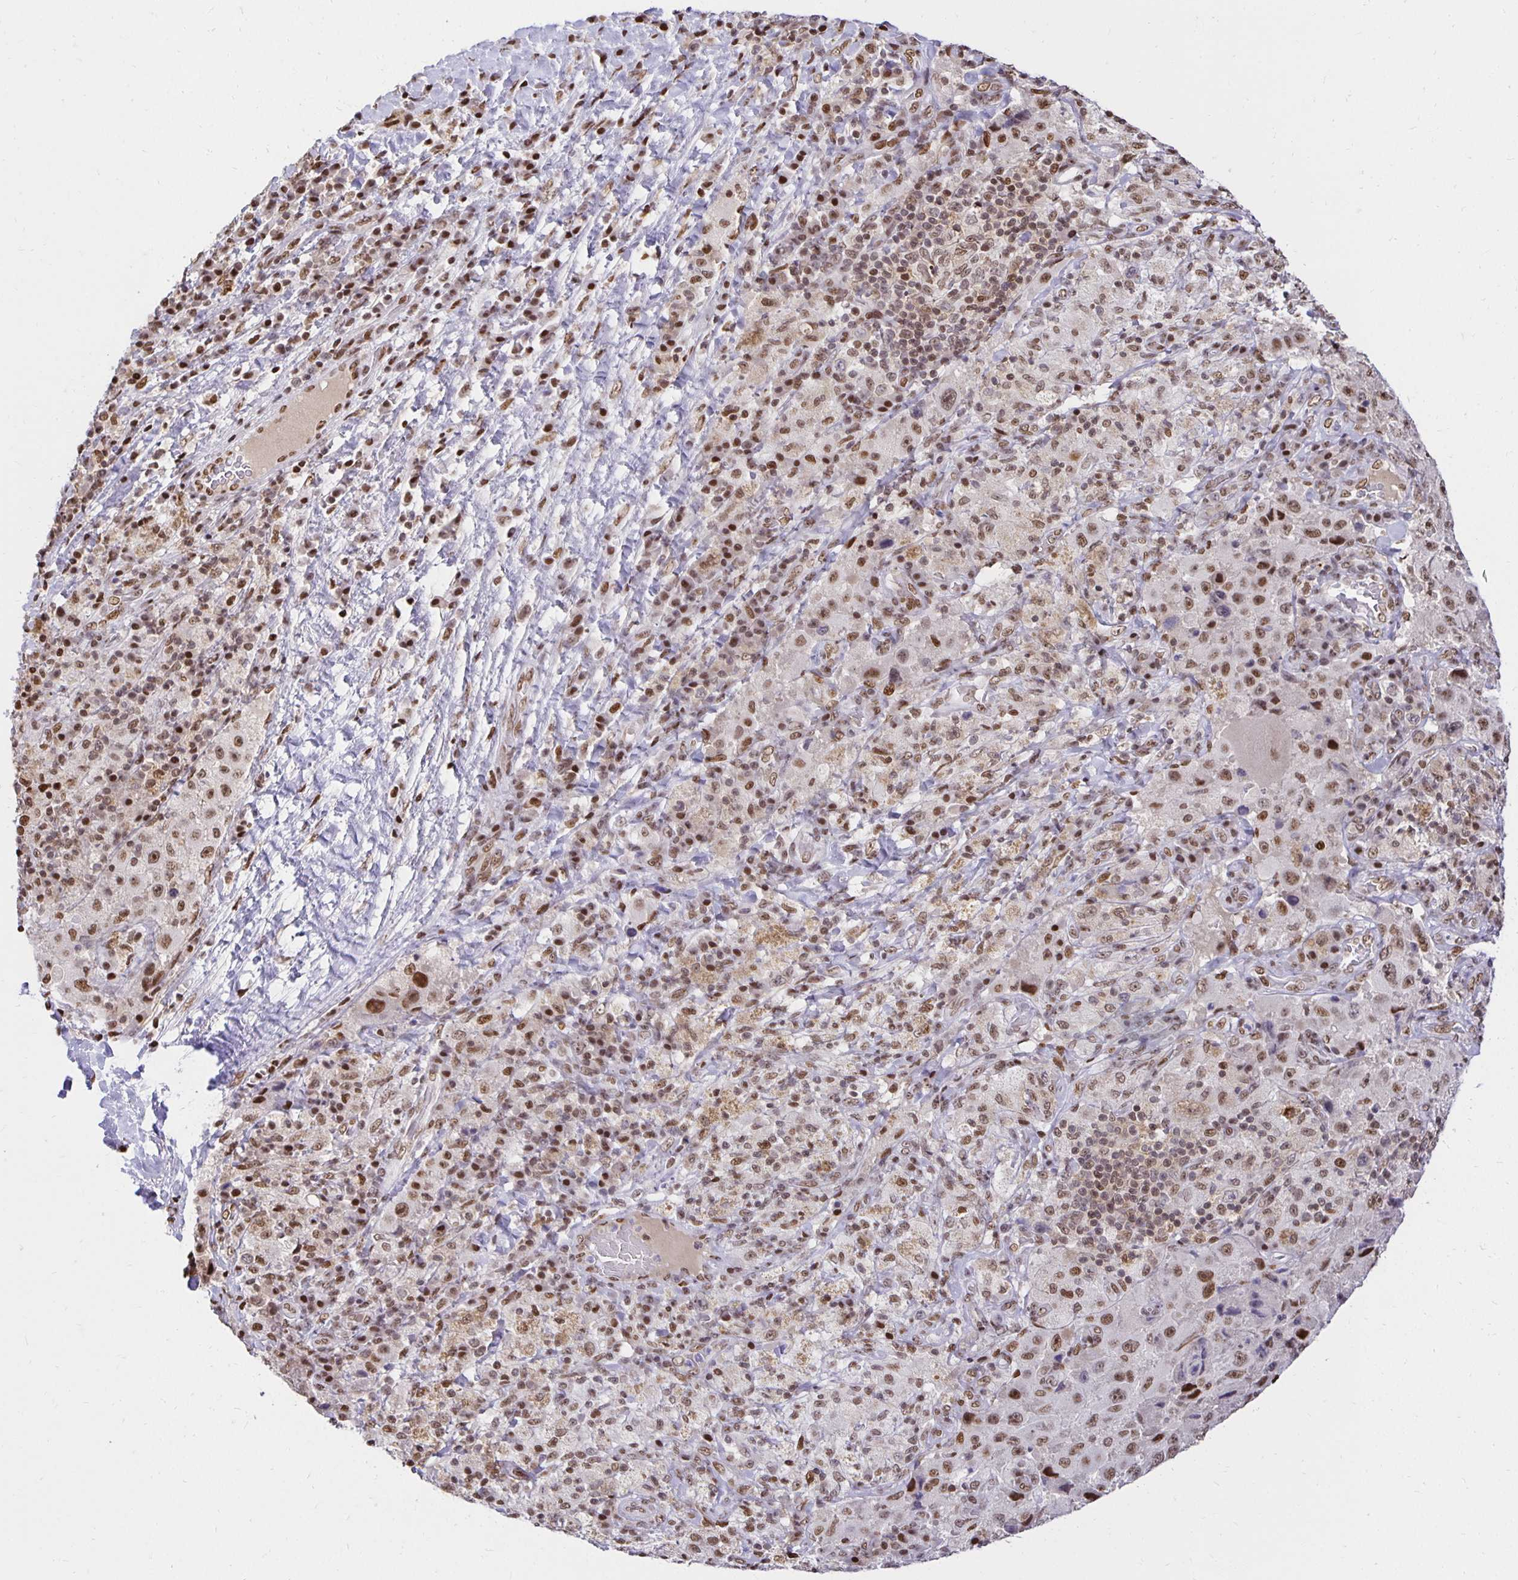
{"staining": {"intensity": "moderate", "quantity": ">75%", "location": "nuclear"}, "tissue": "melanoma", "cell_type": "Tumor cells", "image_type": "cancer", "snomed": [{"axis": "morphology", "description": "Malignant melanoma, Metastatic site"}, {"axis": "topography", "description": "Lymph node"}], "caption": "Malignant melanoma (metastatic site) stained with a brown dye exhibits moderate nuclear positive expression in about >75% of tumor cells.", "gene": "ZNF579", "patient": {"sex": "male", "age": 62}}